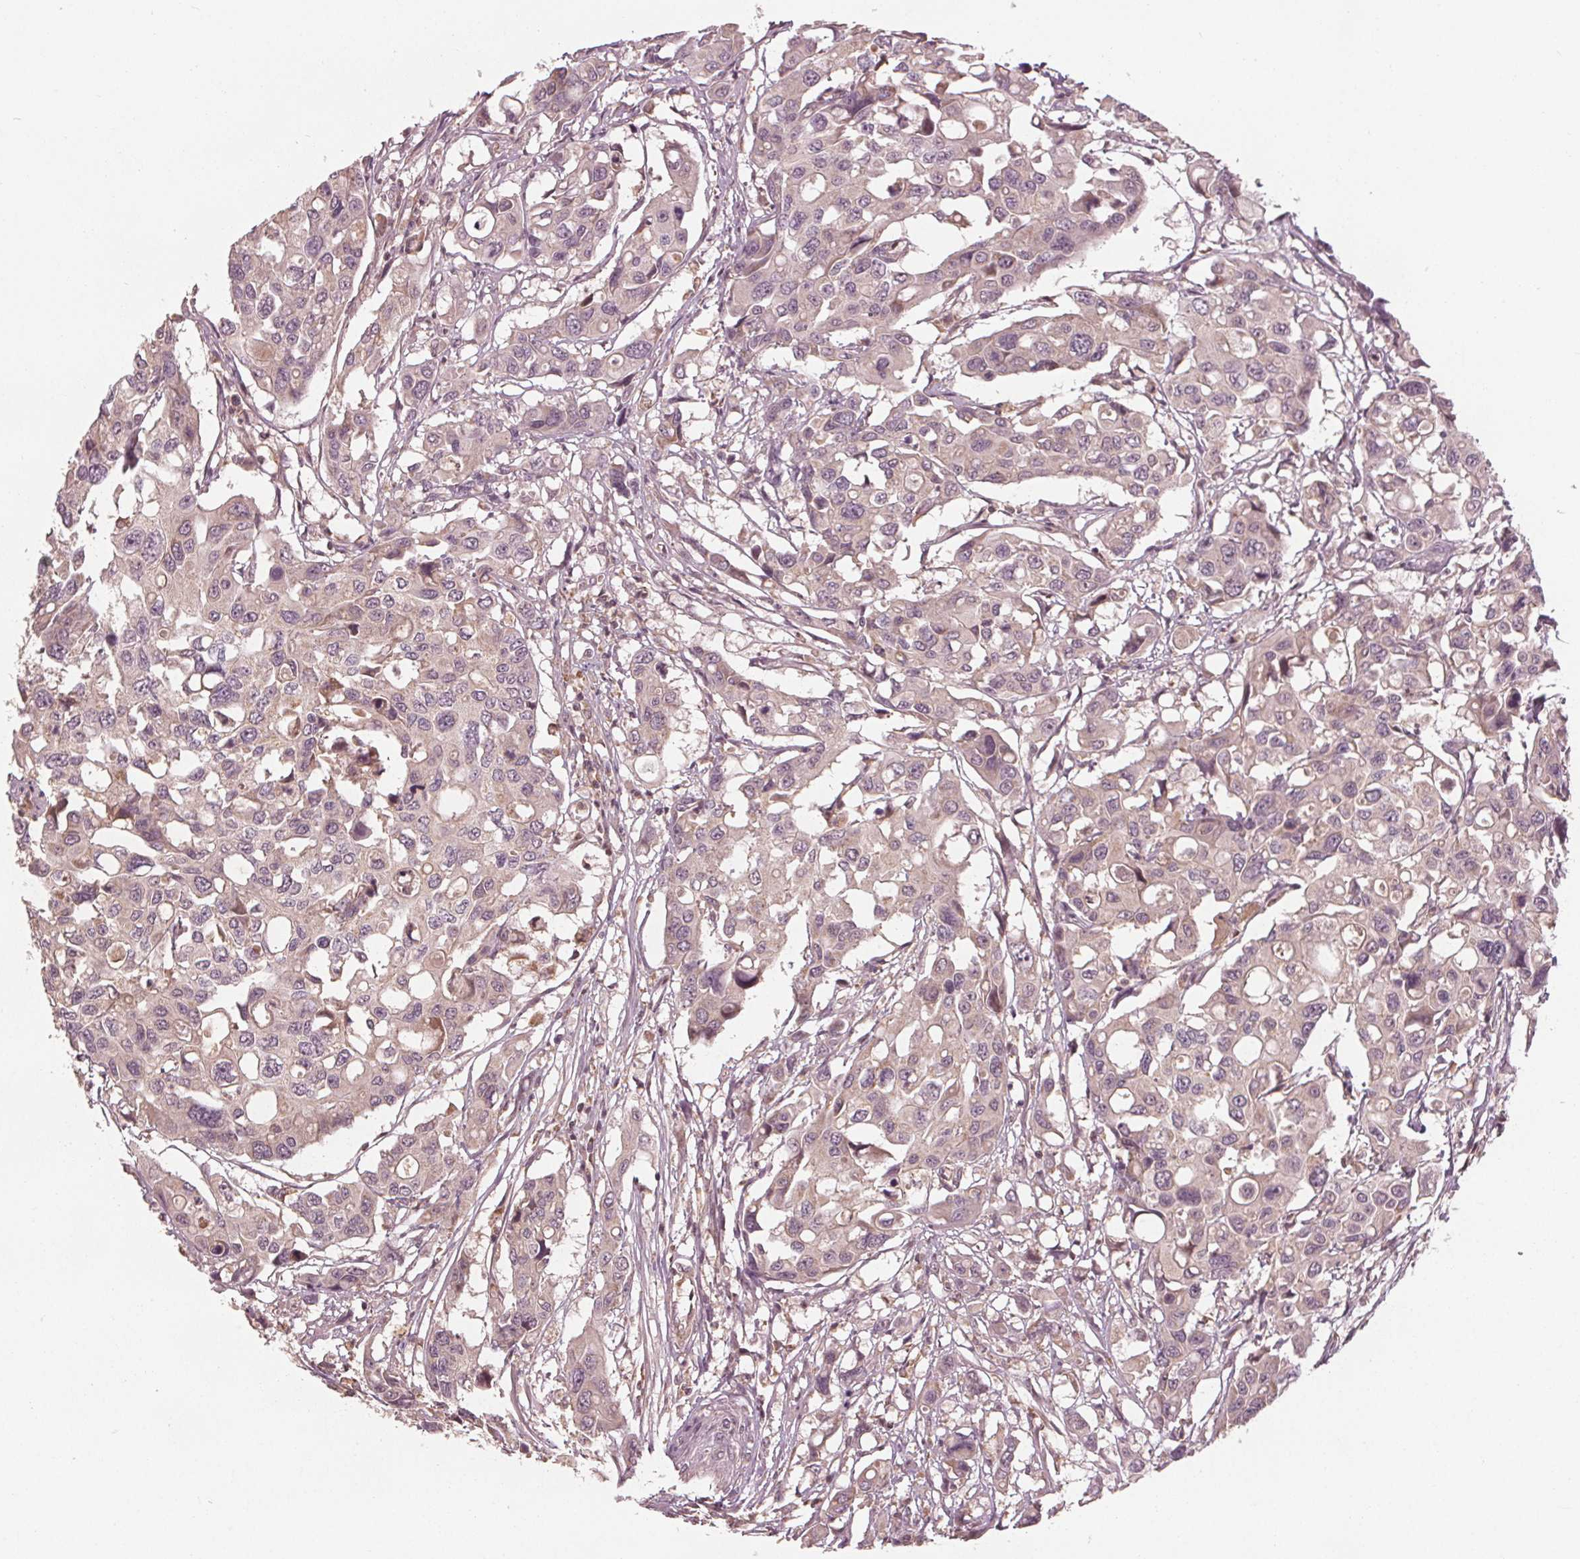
{"staining": {"intensity": "weak", "quantity": "<25%", "location": "cytoplasmic/membranous"}, "tissue": "colorectal cancer", "cell_type": "Tumor cells", "image_type": "cancer", "snomed": [{"axis": "morphology", "description": "Adenocarcinoma, NOS"}, {"axis": "topography", "description": "Colon"}], "caption": "This is an immunohistochemistry photomicrograph of colorectal cancer (adenocarcinoma). There is no expression in tumor cells.", "gene": "GNB2", "patient": {"sex": "male", "age": 77}}